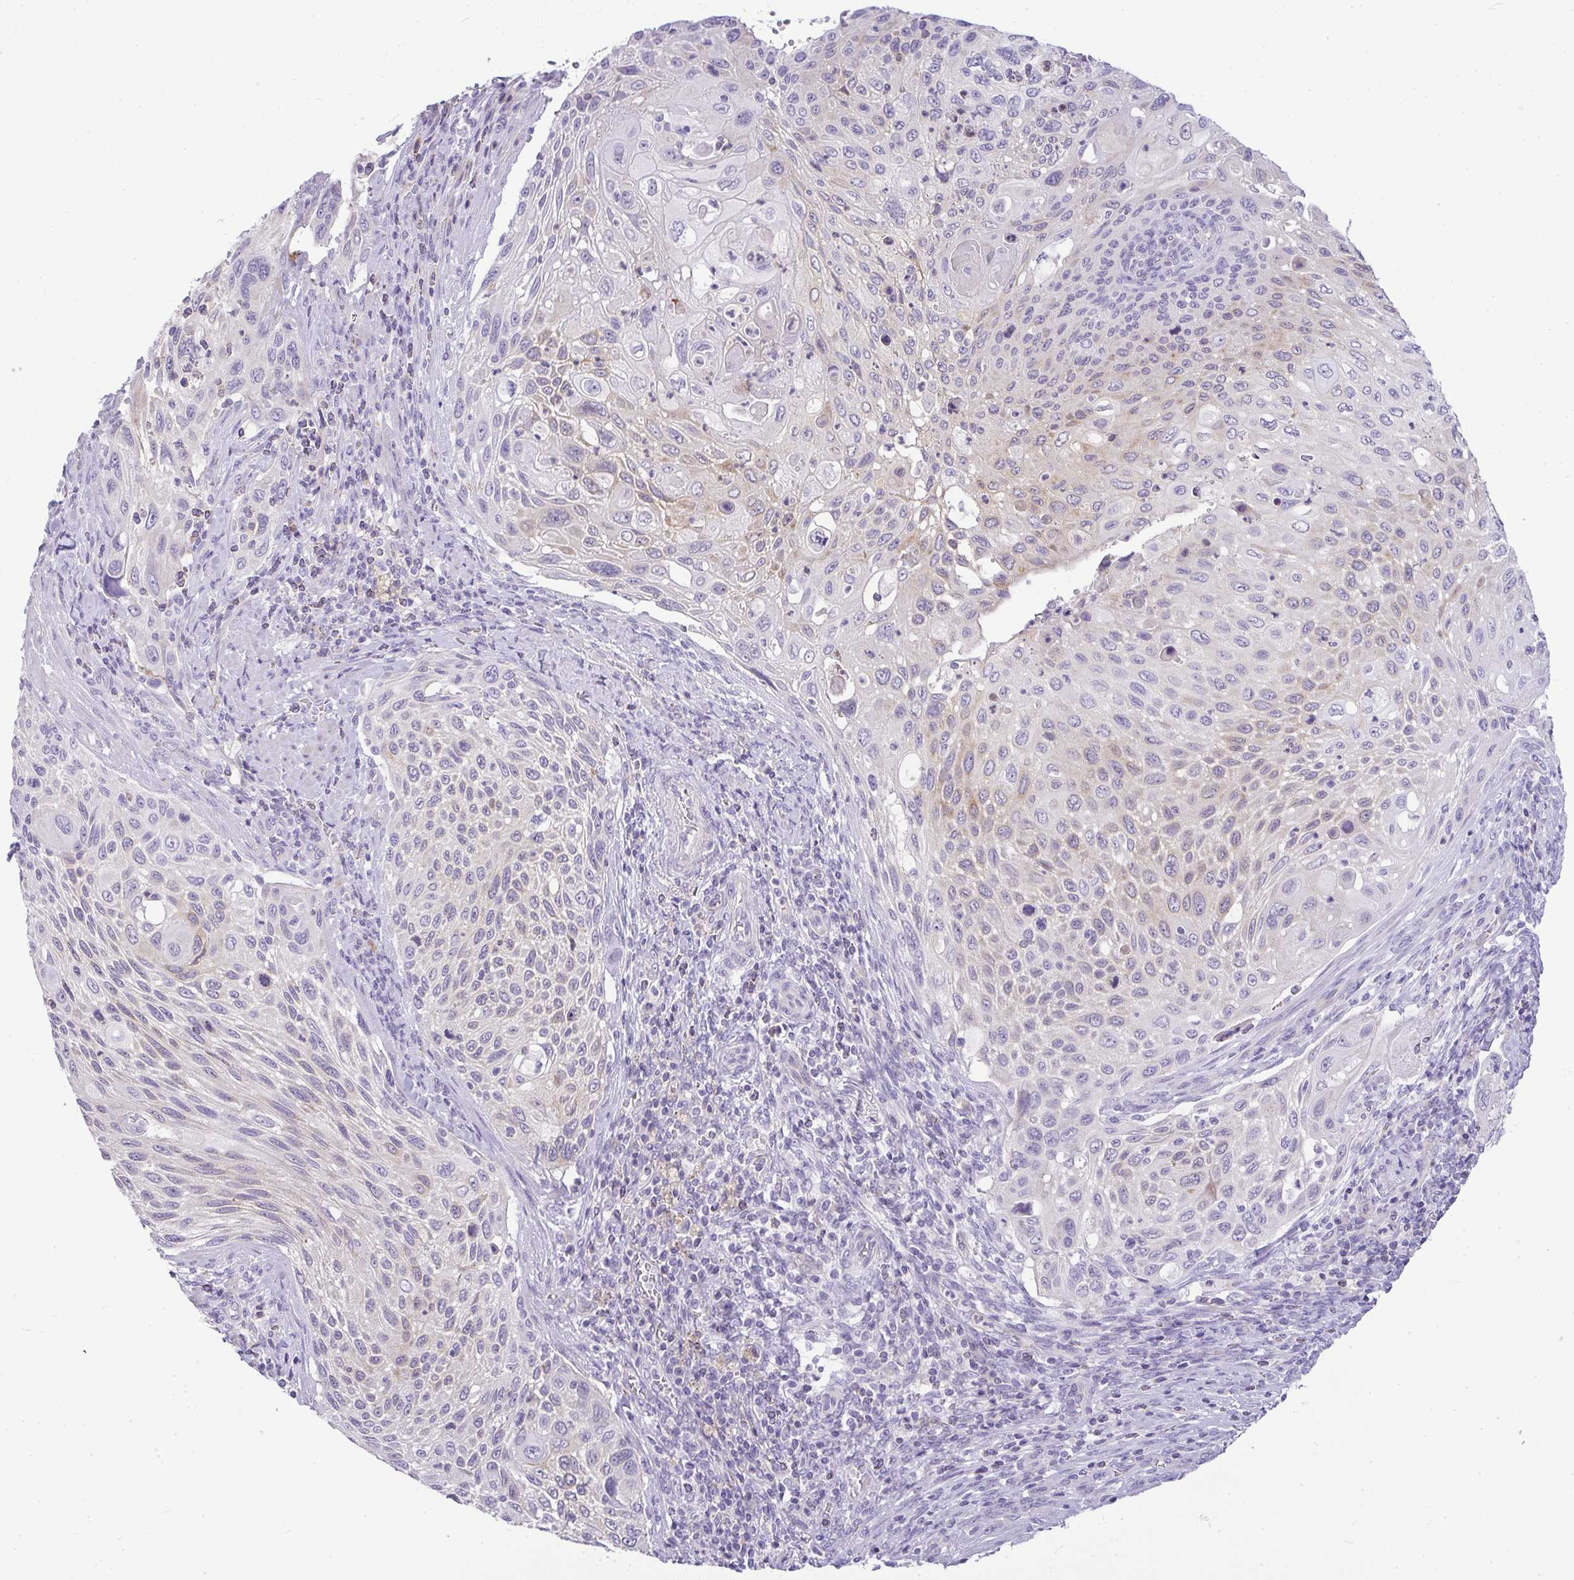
{"staining": {"intensity": "weak", "quantity": "<25%", "location": "cytoplasmic/membranous"}, "tissue": "cervical cancer", "cell_type": "Tumor cells", "image_type": "cancer", "snomed": [{"axis": "morphology", "description": "Squamous cell carcinoma, NOS"}, {"axis": "topography", "description": "Cervix"}], "caption": "Tumor cells show no significant protein positivity in cervical squamous cell carcinoma. (Brightfield microscopy of DAB IHC at high magnification).", "gene": "LIPE", "patient": {"sex": "female", "age": 70}}